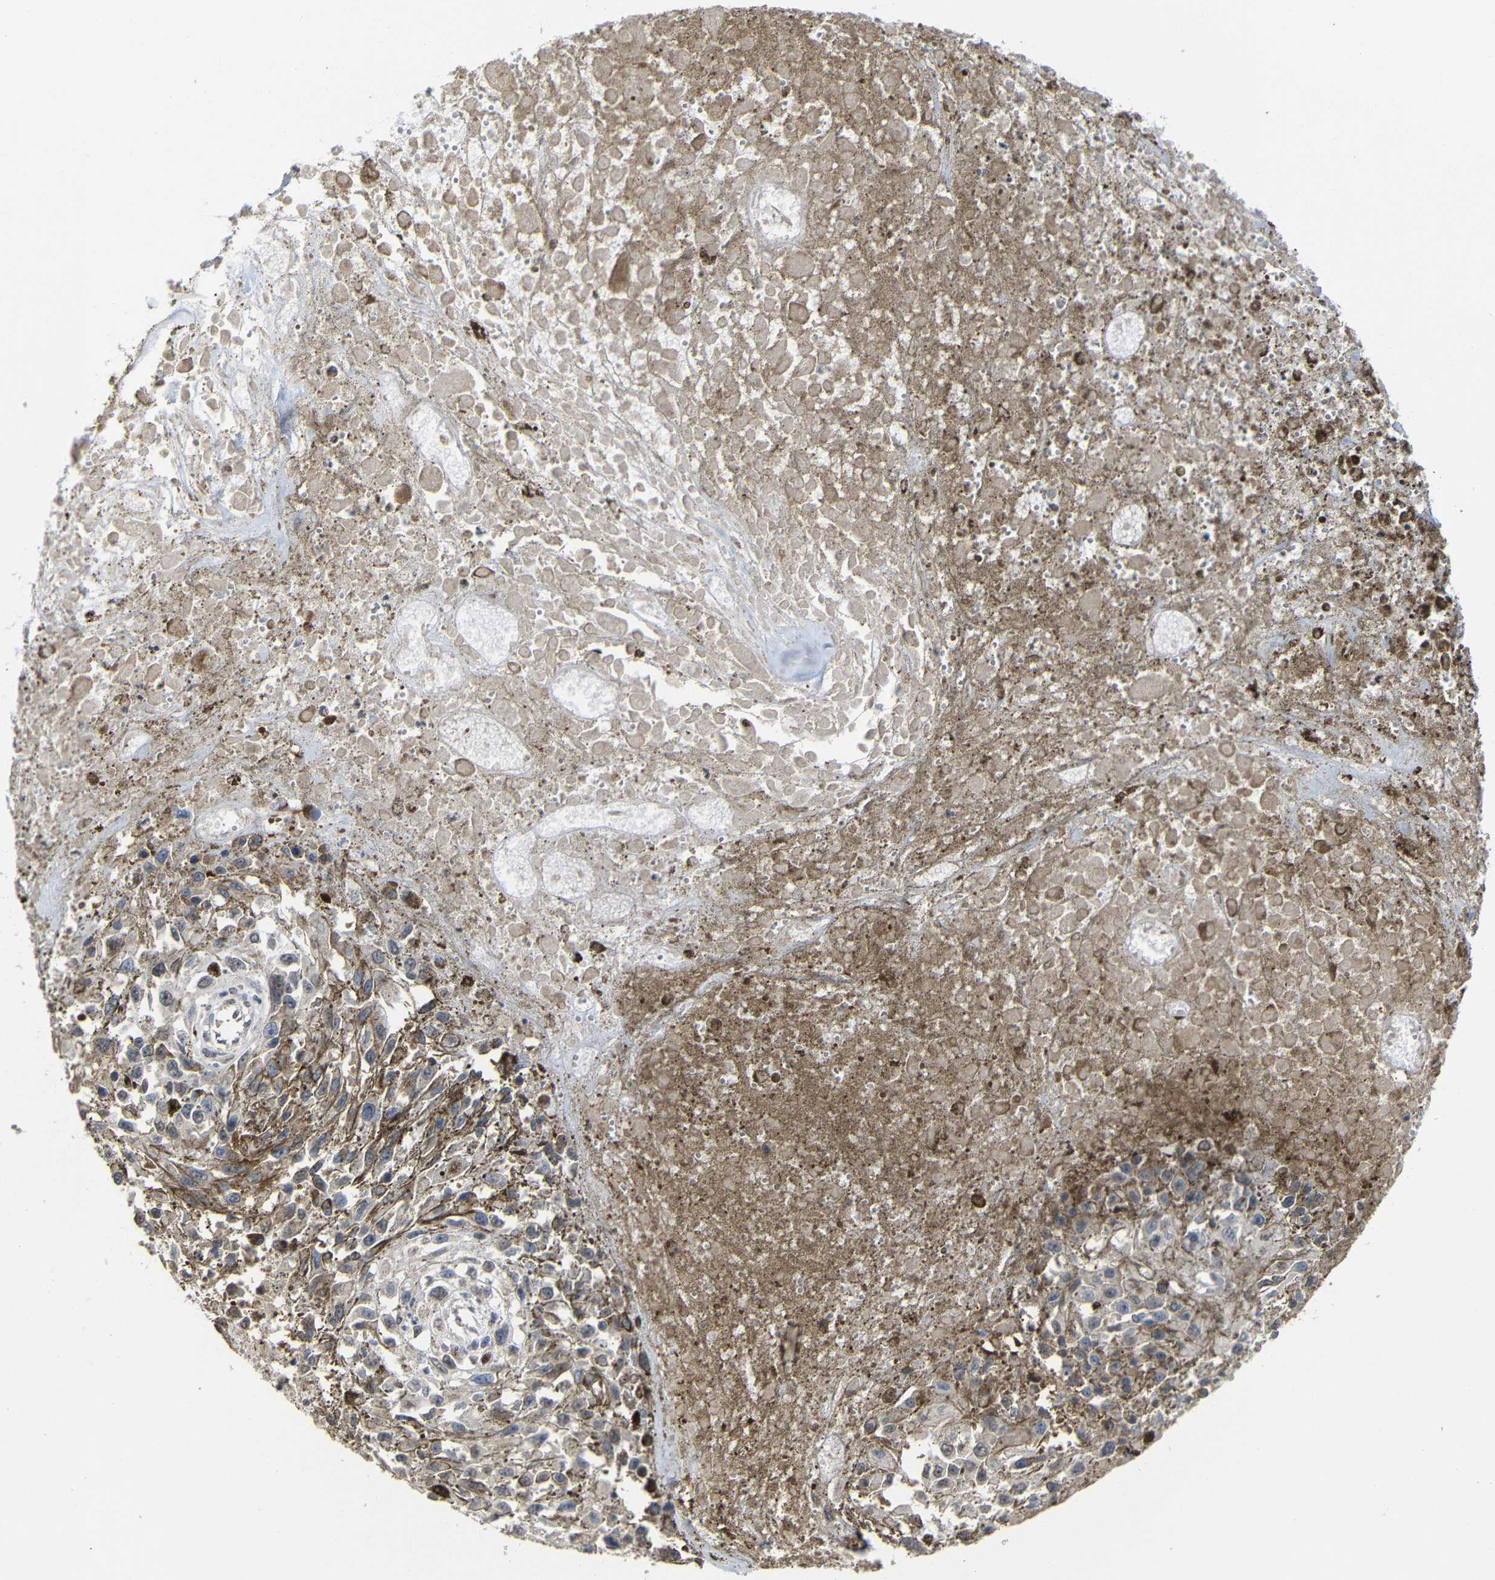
{"staining": {"intensity": "weak", "quantity": "<25%", "location": "cytoplasmic/membranous"}, "tissue": "melanoma", "cell_type": "Tumor cells", "image_type": "cancer", "snomed": [{"axis": "morphology", "description": "Malignant melanoma, Metastatic site"}, {"axis": "topography", "description": "Lymph node"}], "caption": "The micrograph displays no staining of tumor cells in melanoma. (Stains: DAB IHC with hematoxylin counter stain, Microscopy: brightfield microscopy at high magnification).", "gene": "ATG12", "patient": {"sex": "male", "age": 59}}